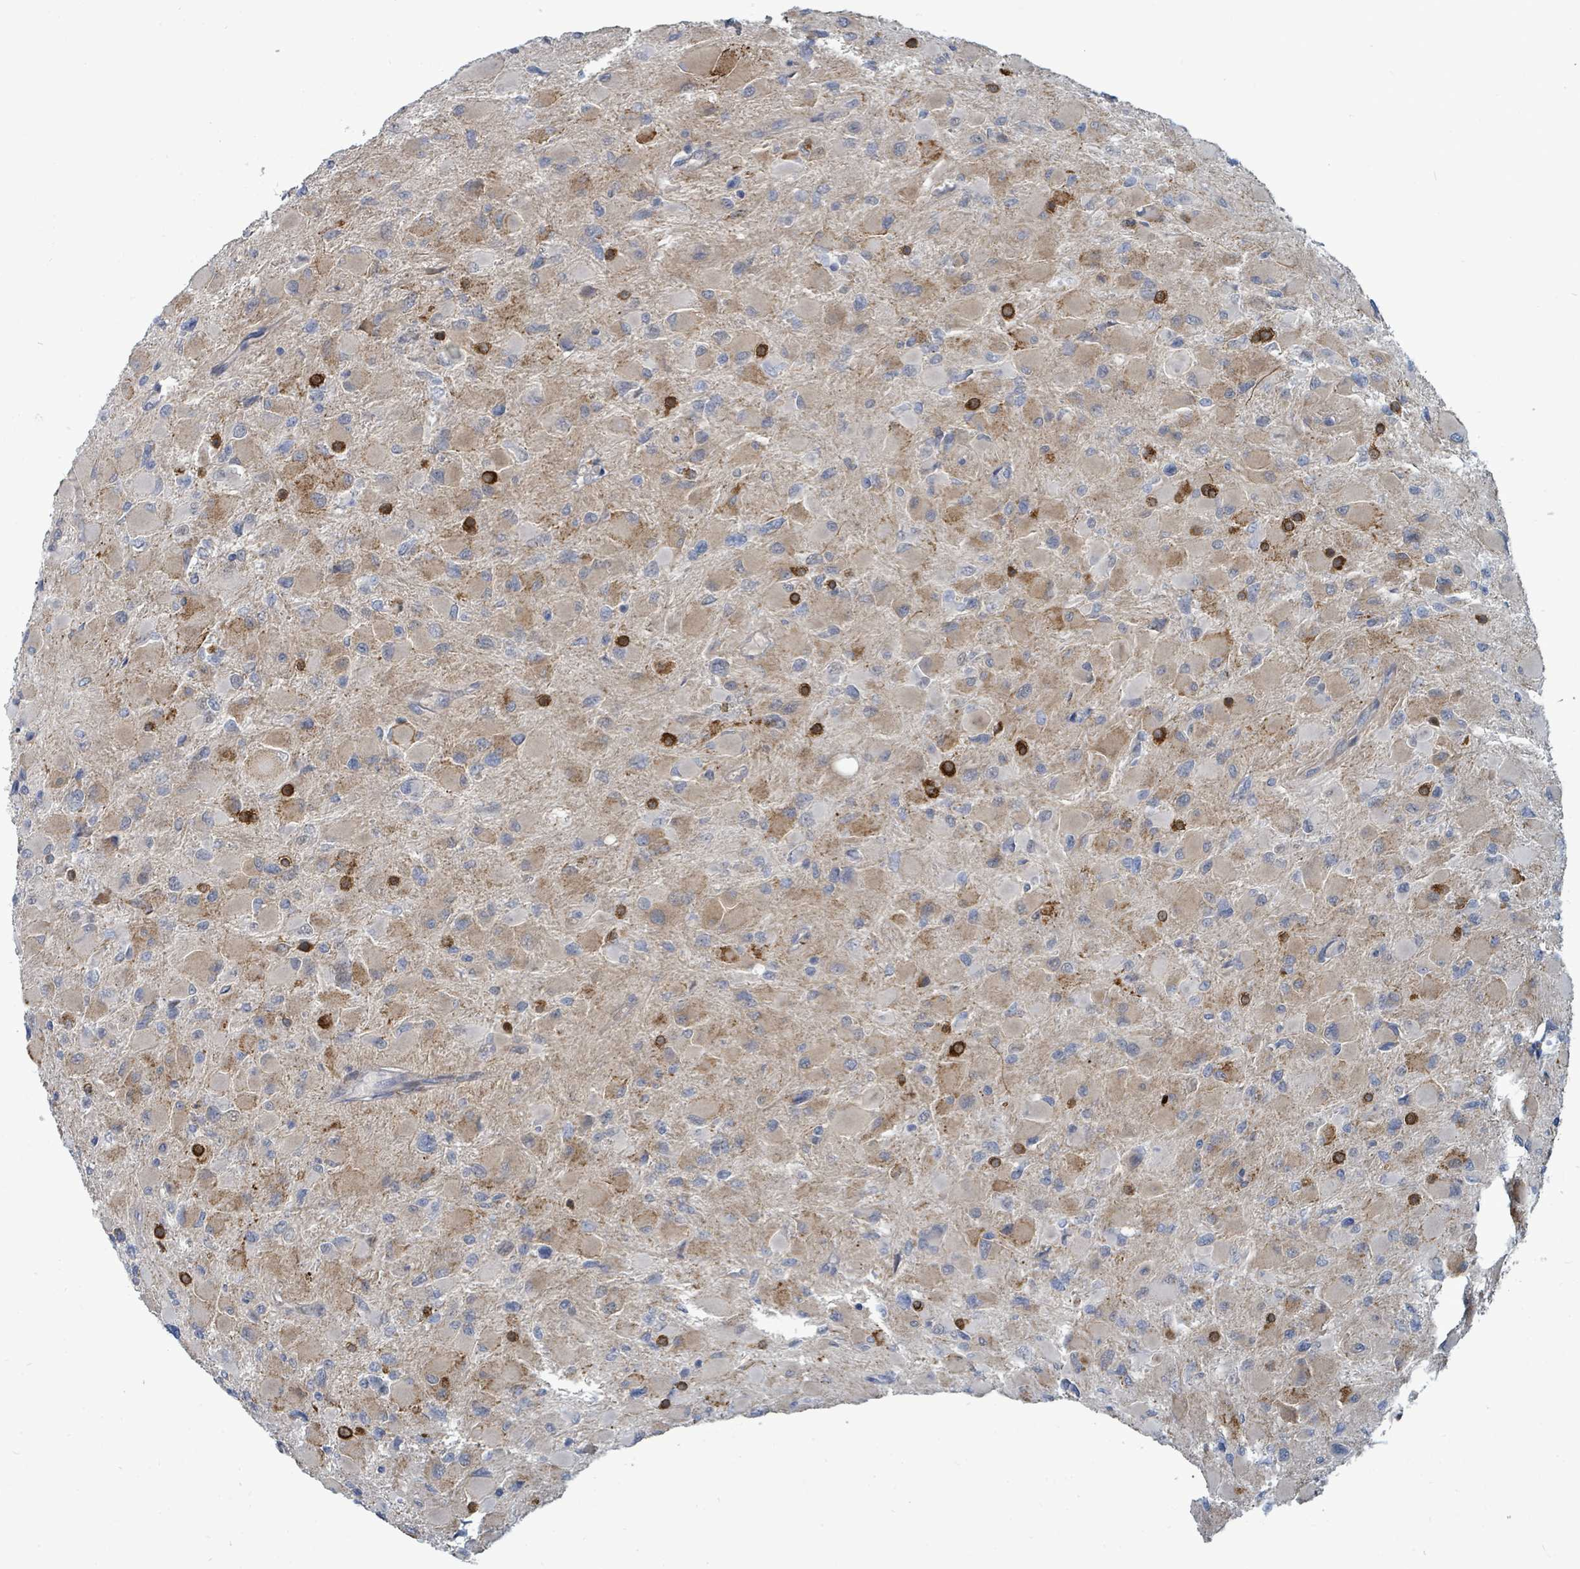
{"staining": {"intensity": "strong", "quantity": "<25%", "location": "cytoplasmic/membranous"}, "tissue": "glioma", "cell_type": "Tumor cells", "image_type": "cancer", "snomed": [{"axis": "morphology", "description": "Glioma, malignant, High grade"}, {"axis": "topography", "description": "Cerebral cortex"}], "caption": "A histopathology image of glioma stained for a protein exhibits strong cytoplasmic/membranous brown staining in tumor cells. (brown staining indicates protein expression, while blue staining denotes nuclei).", "gene": "TRDMT1", "patient": {"sex": "female", "age": 36}}